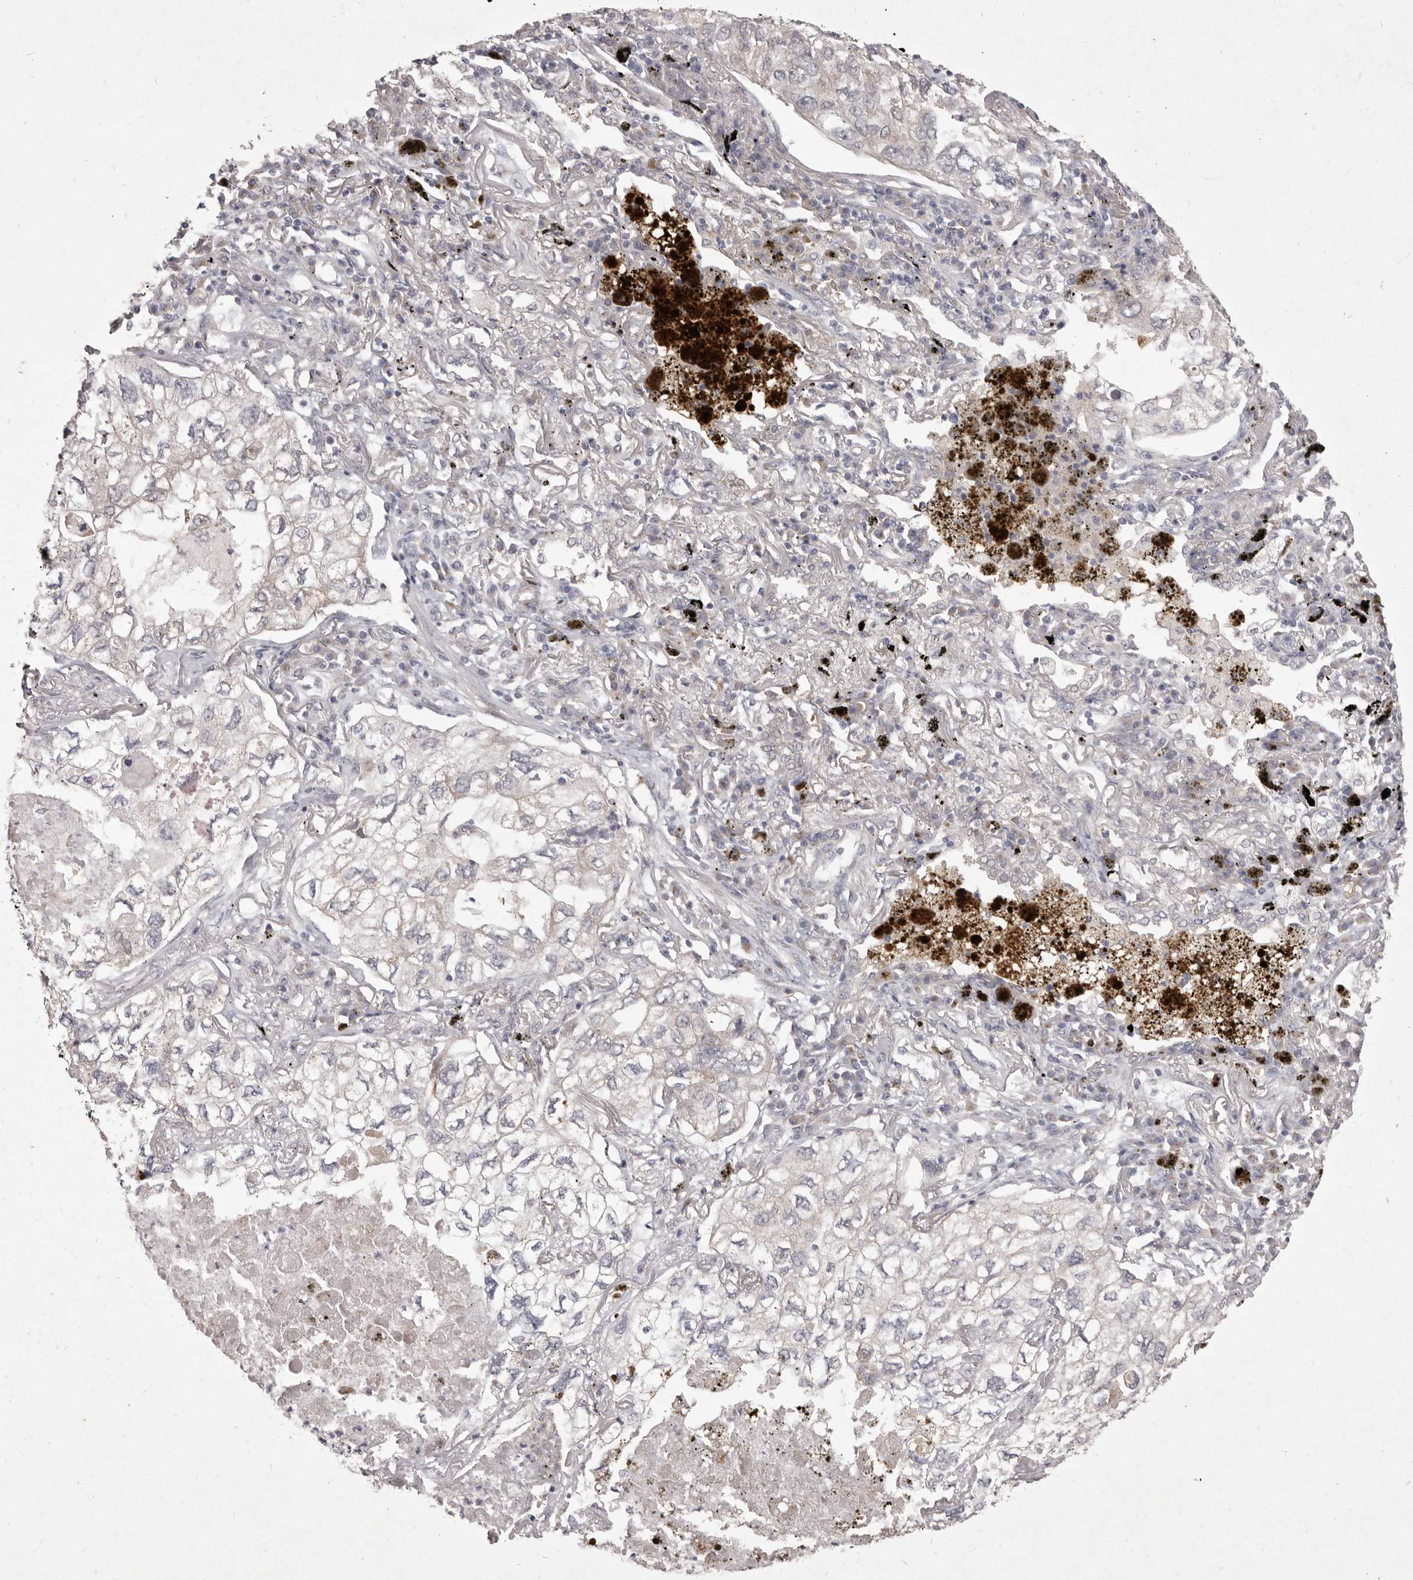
{"staining": {"intensity": "negative", "quantity": "none", "location": "none"}, "tissue": "lung cancer", "cell_type": "Tumor cells", "image_type": "cancer", "snomed": [{"axis": "morphology", "description": "Adenocarcinoma, NOS"}, {"axis": "topography", "description": "Lung"}], "caption": "Protein analysis of lung cancer (adenocarcinoma) shows no significant expression in tumor cells.", "gene": "P2RX6", "patient": {"sex": "male", "age": 65}}